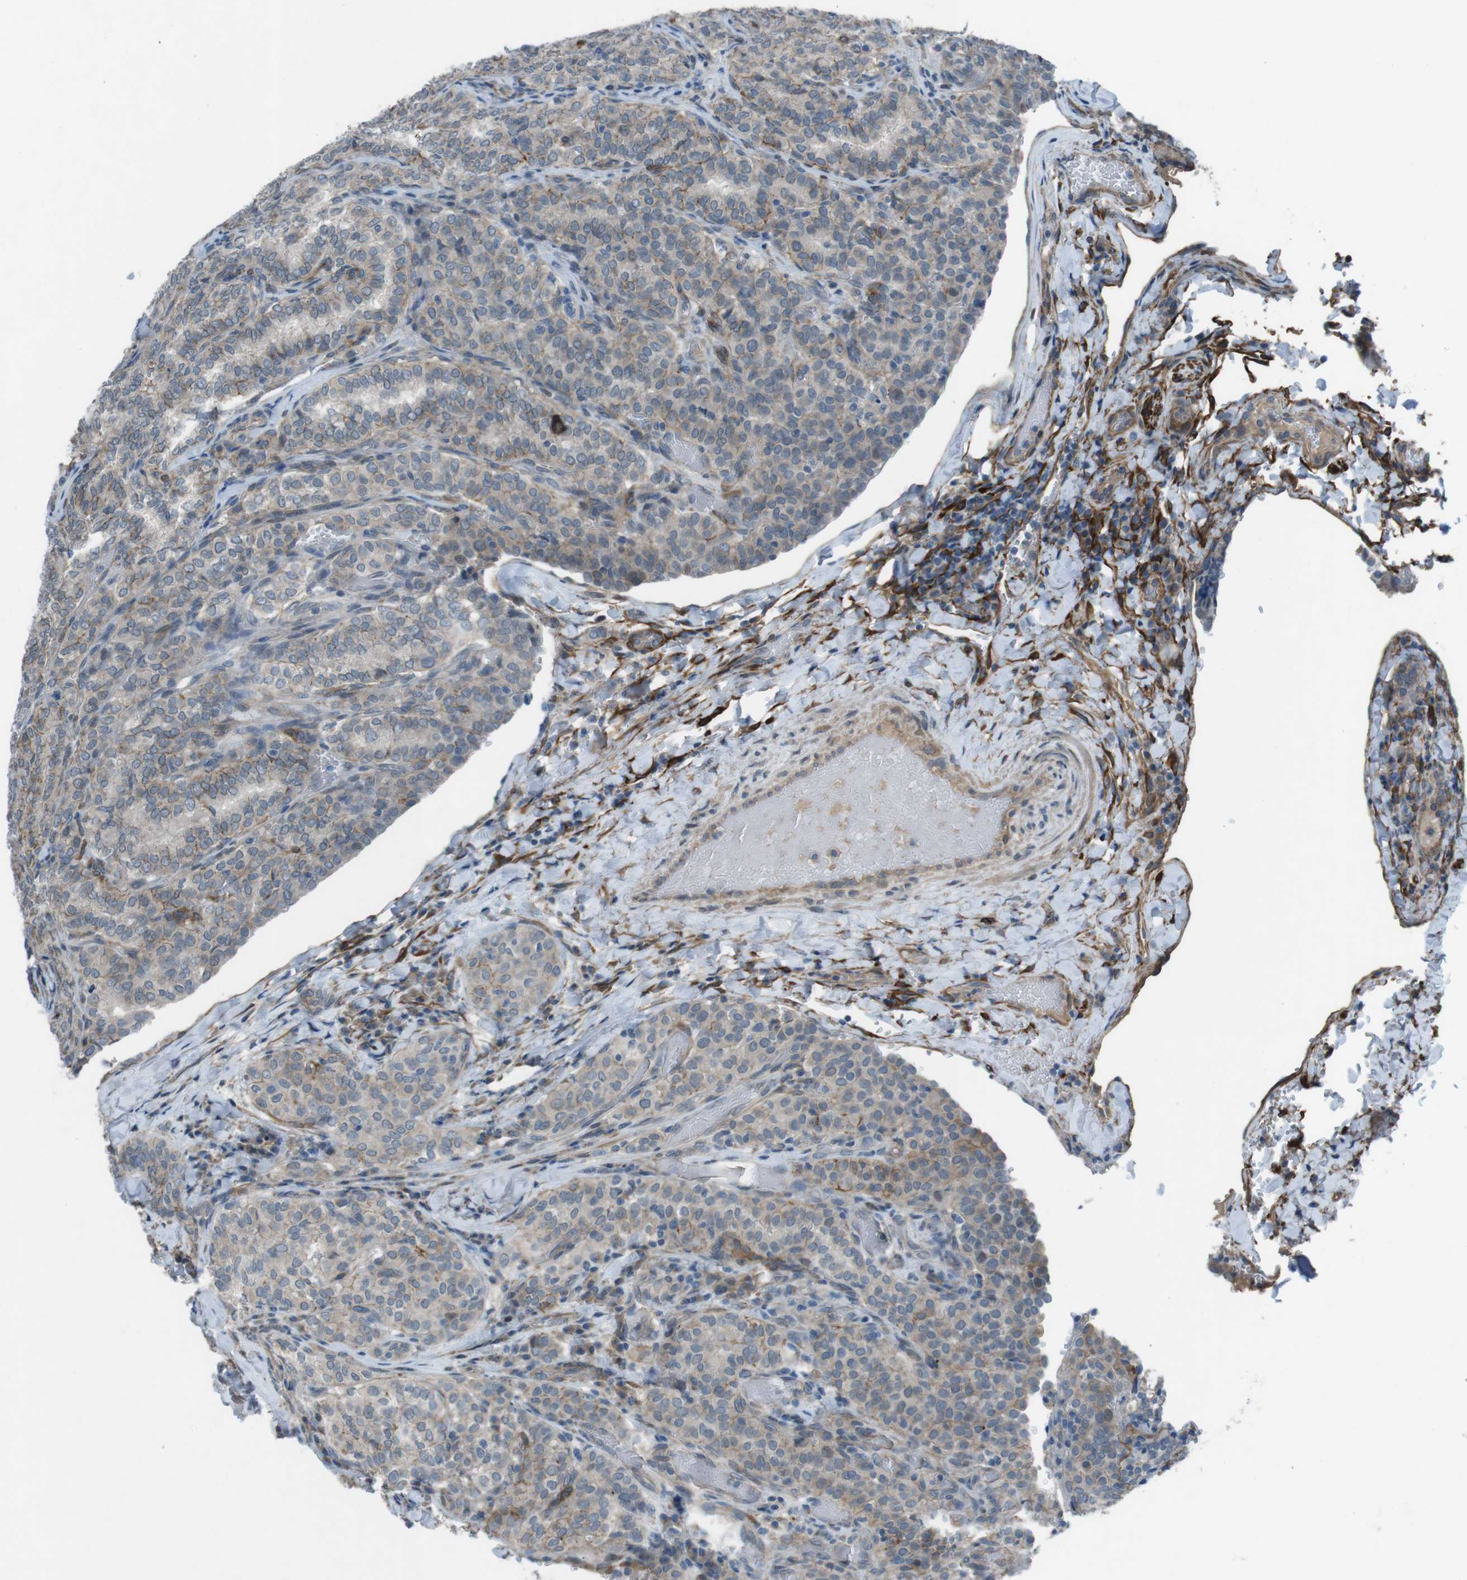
{"staining": {"intensity": "moderate", "quantity": "<25%", "location": "cytoplasmic/membranous"}, "tissue": "thyroid cancer", "cell_type": "Tumor cells", "image_type": "cancer", "snomed": [{"axis": "morphology", "description": "Normal tissue, NOS"}, {"axis": "morphology", "description": "Papillary adenocarcinoma, NOS"}, {"axis": "topography", "description": "Thyroid gland"}], "caption": "There is low levels of moderate cytoplasmic/membranous expression in tumor cells of thyroid papillary adenocarcinoma, as demonstrated by immunohistochemical staining (brown color).", "gene": "ANK2", "patient": {"sex": "female", "age": 30}}